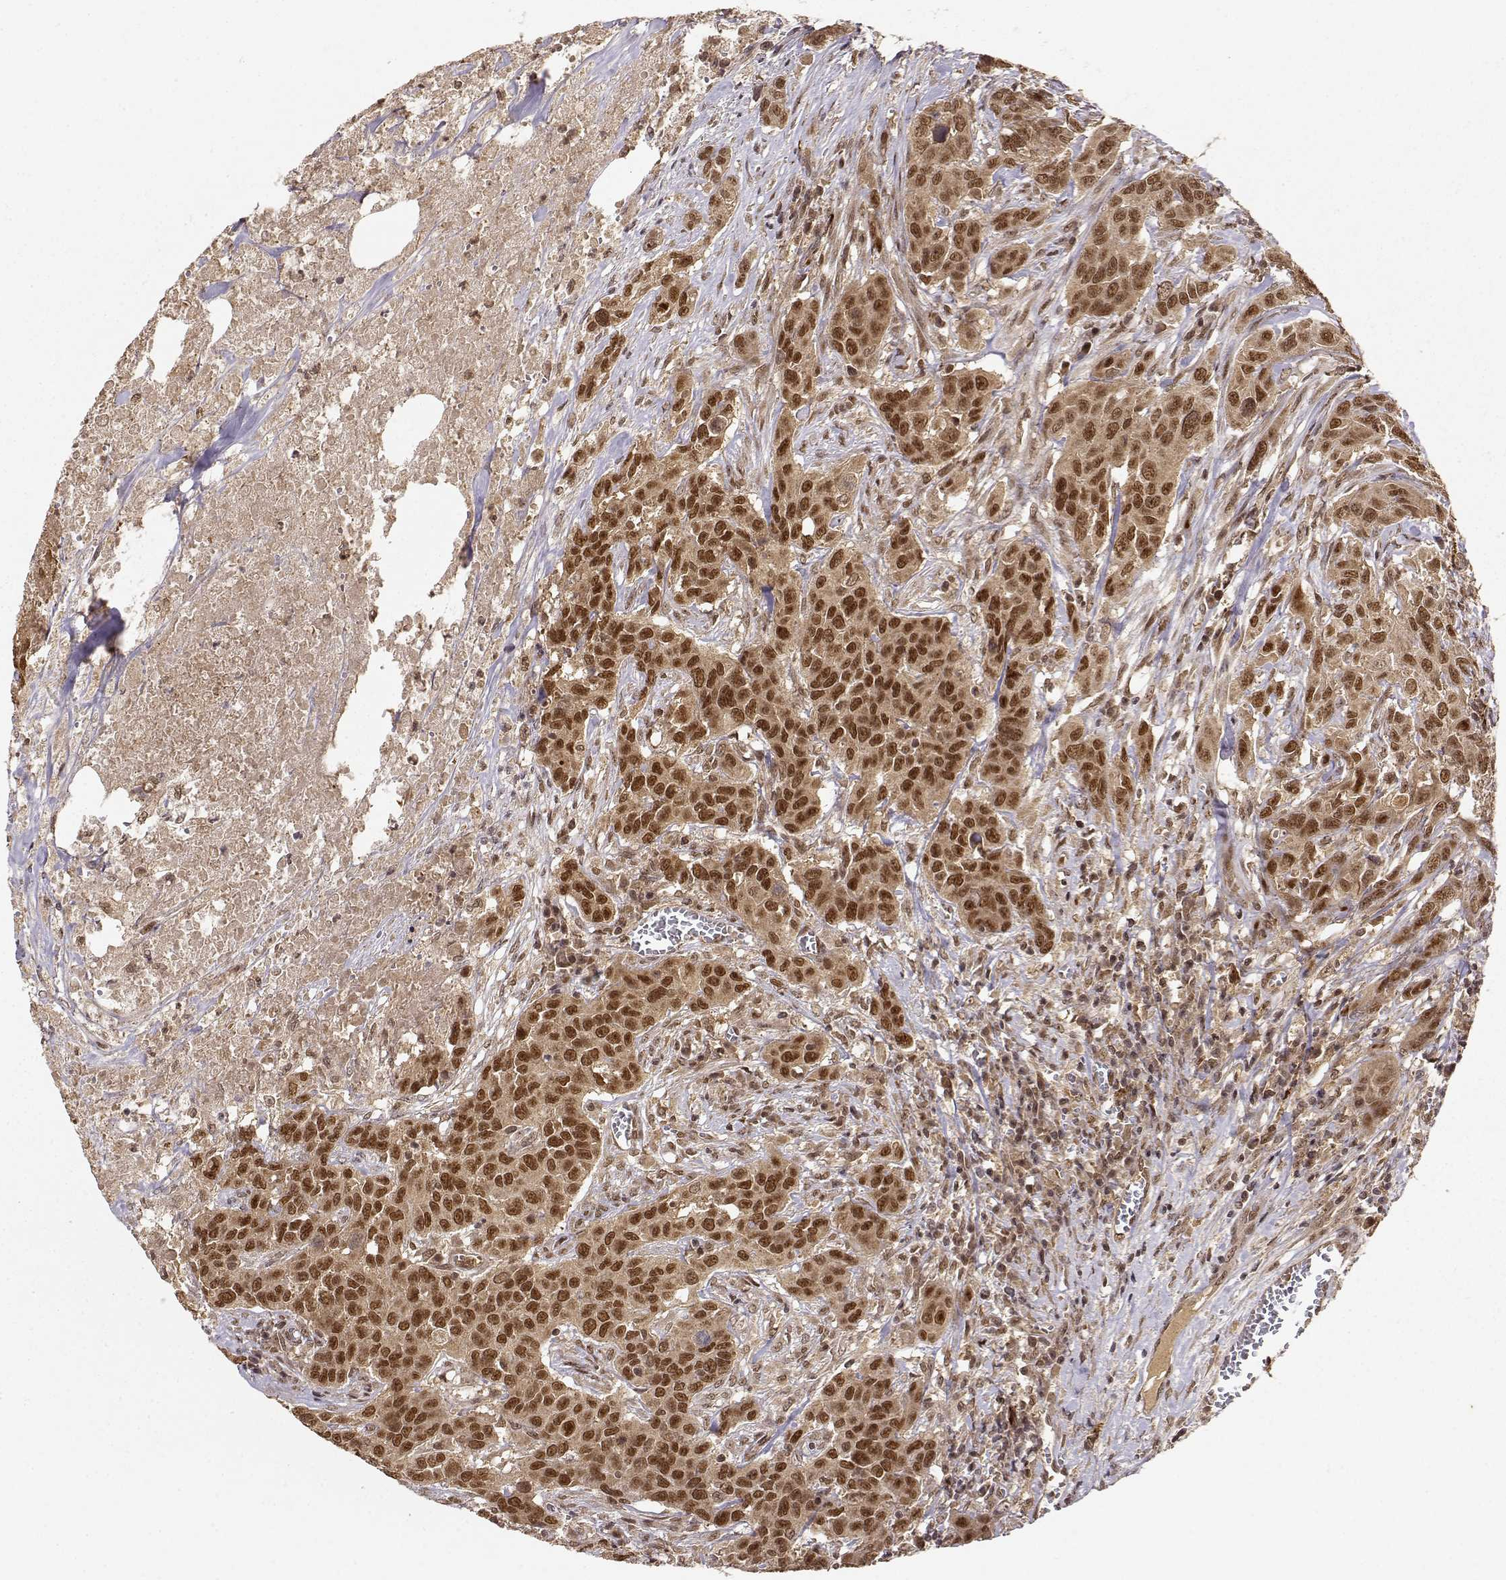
{"staining": {"intensity": "strong", "quantity": ">75%", "location": "cytoplasmic/membranous,nuclear"}, "tissue": "urothelial cancer", "cell_type": "Tumor cells", "image_type": "cancer", "snomed": [{"axis": "morphology", "description": "Urothelial carcinoma, NOS"}, {"axis": "morphology", "description": "Urothelial carcinoma, High grade"}, {"axis": "topography", "description": "Urinary bladder"}], "caption": "A brown stain highlights strong cytoplasmic/membranous and nuclear positivity of a protein in human transitional cell carcinoma tumor cells.", "gene": "MAEA", "patient": {"sex": "male", "age": 63}}